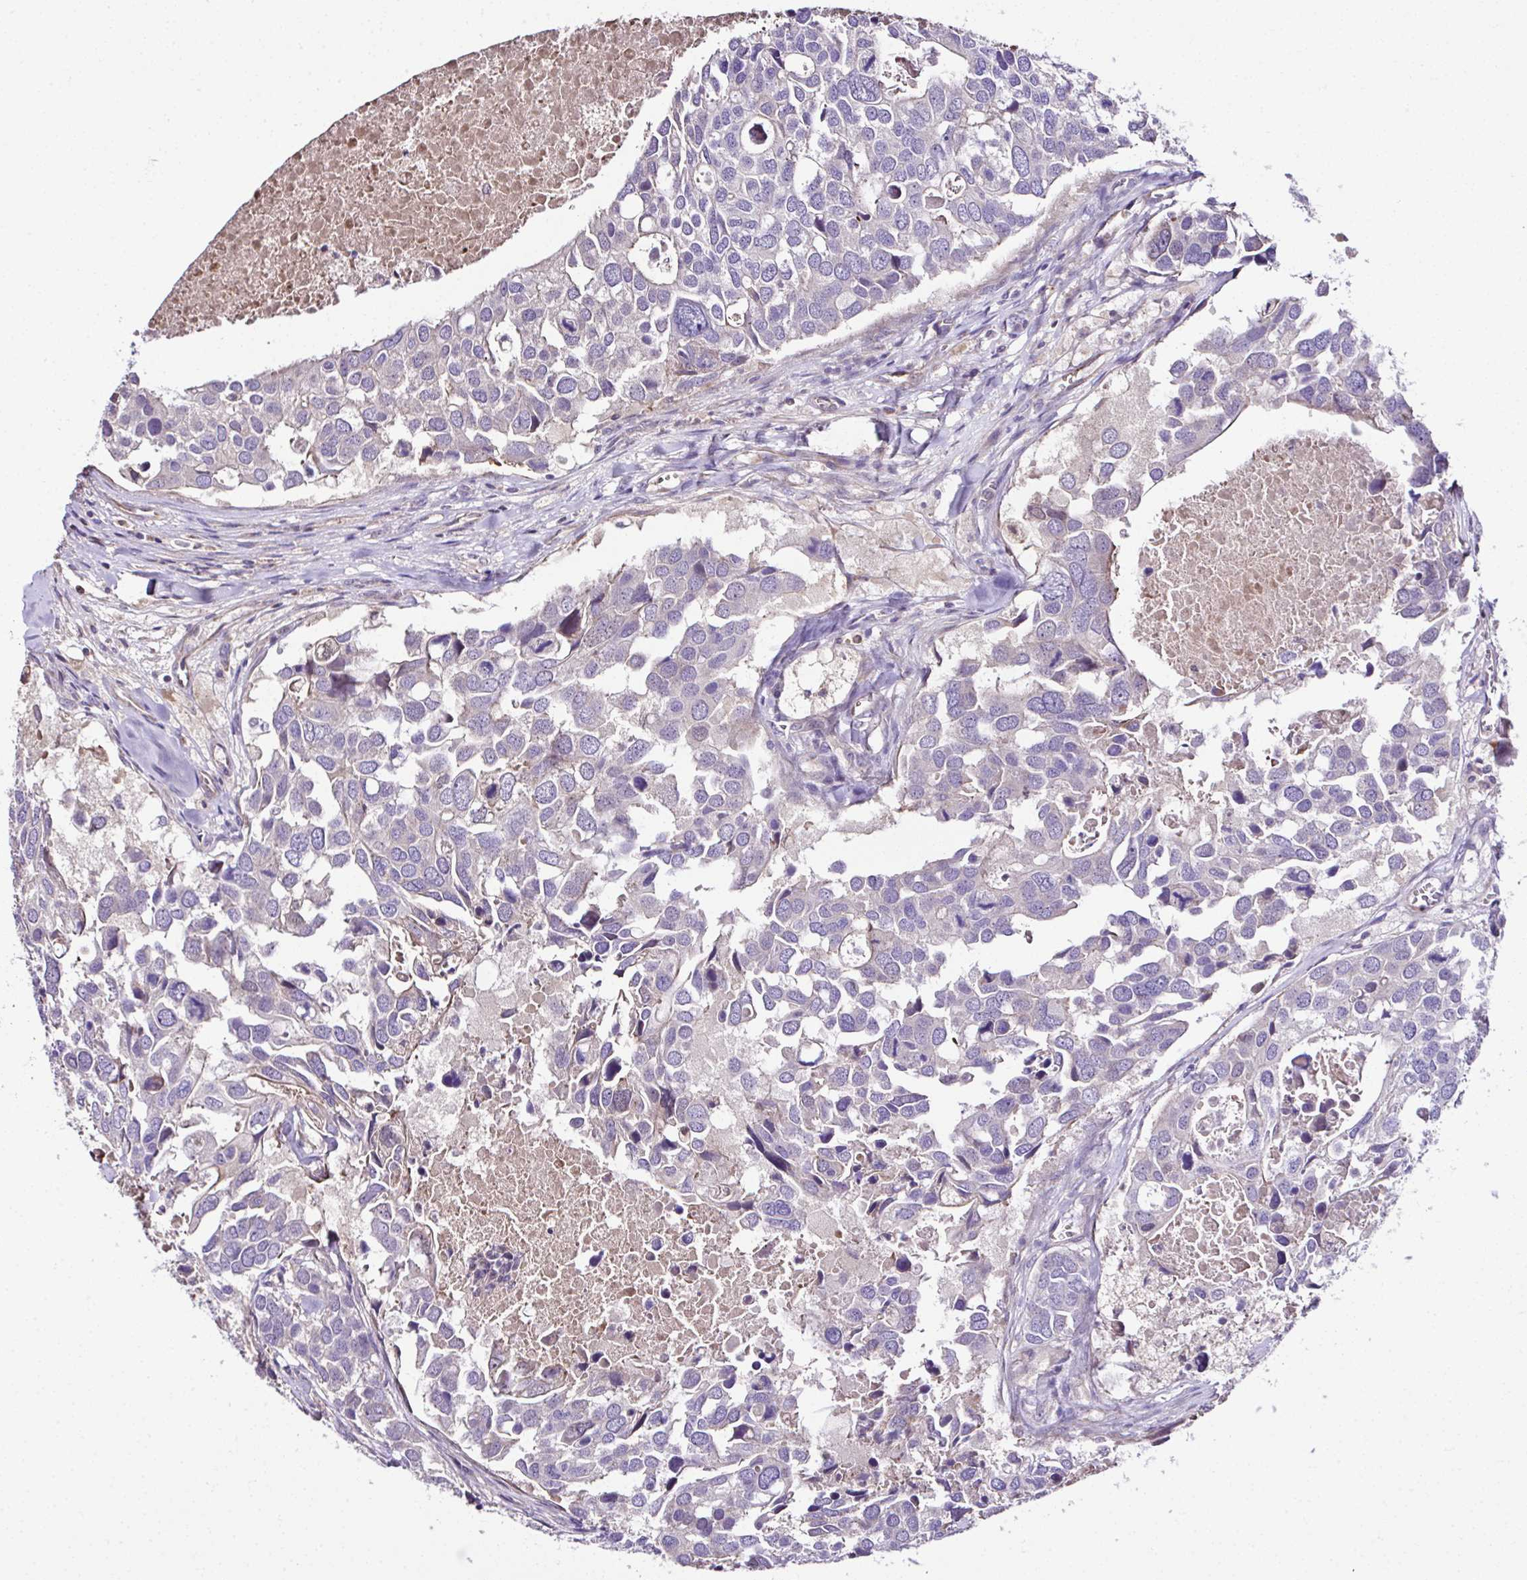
{"staining": {"intensity": "negative", "quantity": "none", "location": "none"}, "tissue": "breast cancer", "cell_type": "Tumor cells", "image_type": "cancer", "snomed": [{"axis": "morphology", "description": "Duct carcinoma"}, {"axis": "topography", "description": "Breast"}], "caption": "Immunohistochemical staining of breast cancer reveals no significant positivity in tumor cells.", "gene": "CCDC85C", "patient": {"sex": "female", "age": 83}}